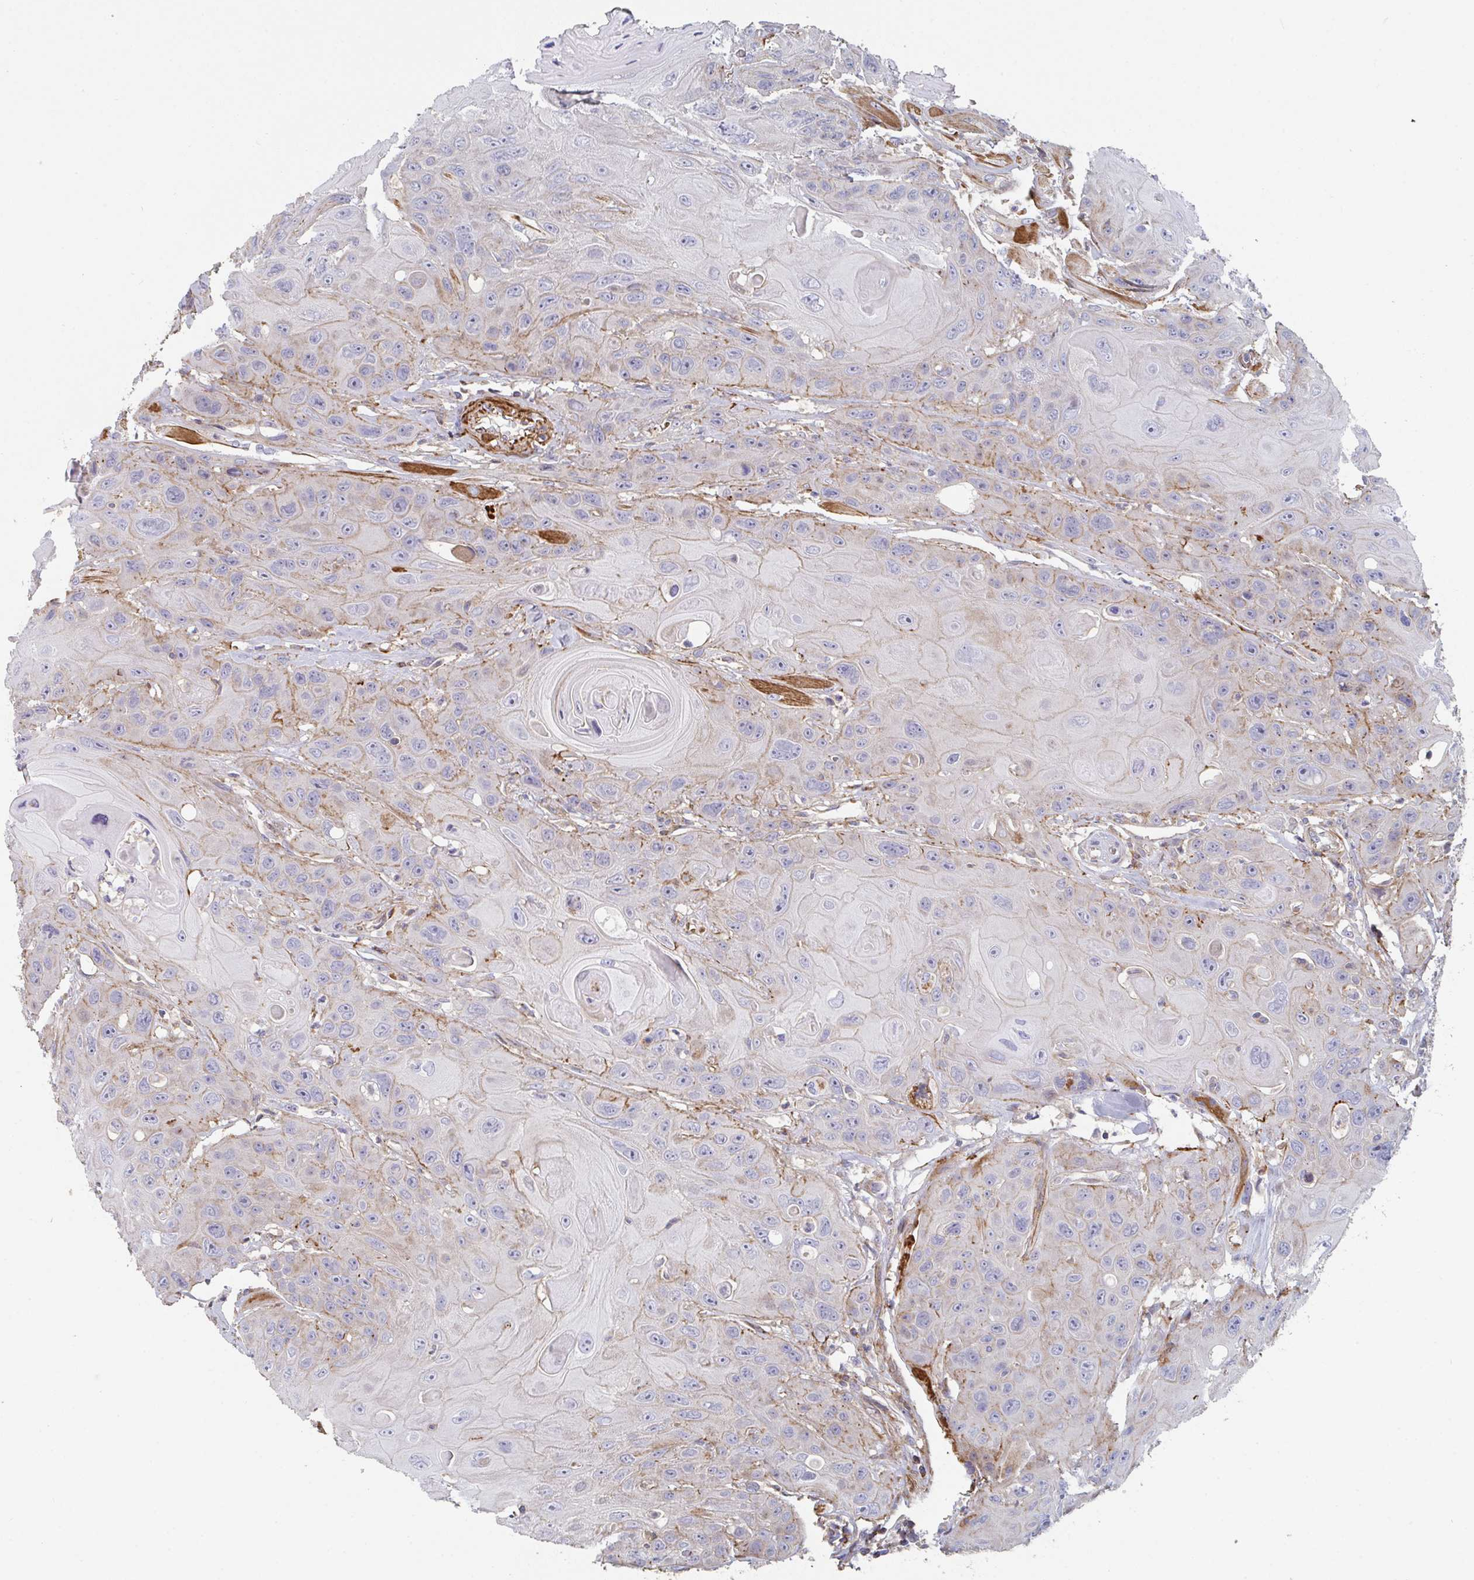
{"staining": {"intensity": "weak", "quantity": "<25%", "location": "cytoplasmic/membranous"}, "tissue": "head and neck cancer", "cell_type": "Tumor cells", "image_type": "cancer", "snomed": [{"axis": "morphology", "description": "Squamous cell carcinoma, NOS"}, {"axis": "topography", "description": "Head-Neck"}], "caption": "Head and neck squamous cell carcinoma was stained to show a protein in brown. There is no significant expression in tumor cells.", "gene": "FZD2", "patient": {"sex": "female", "age": 59}}